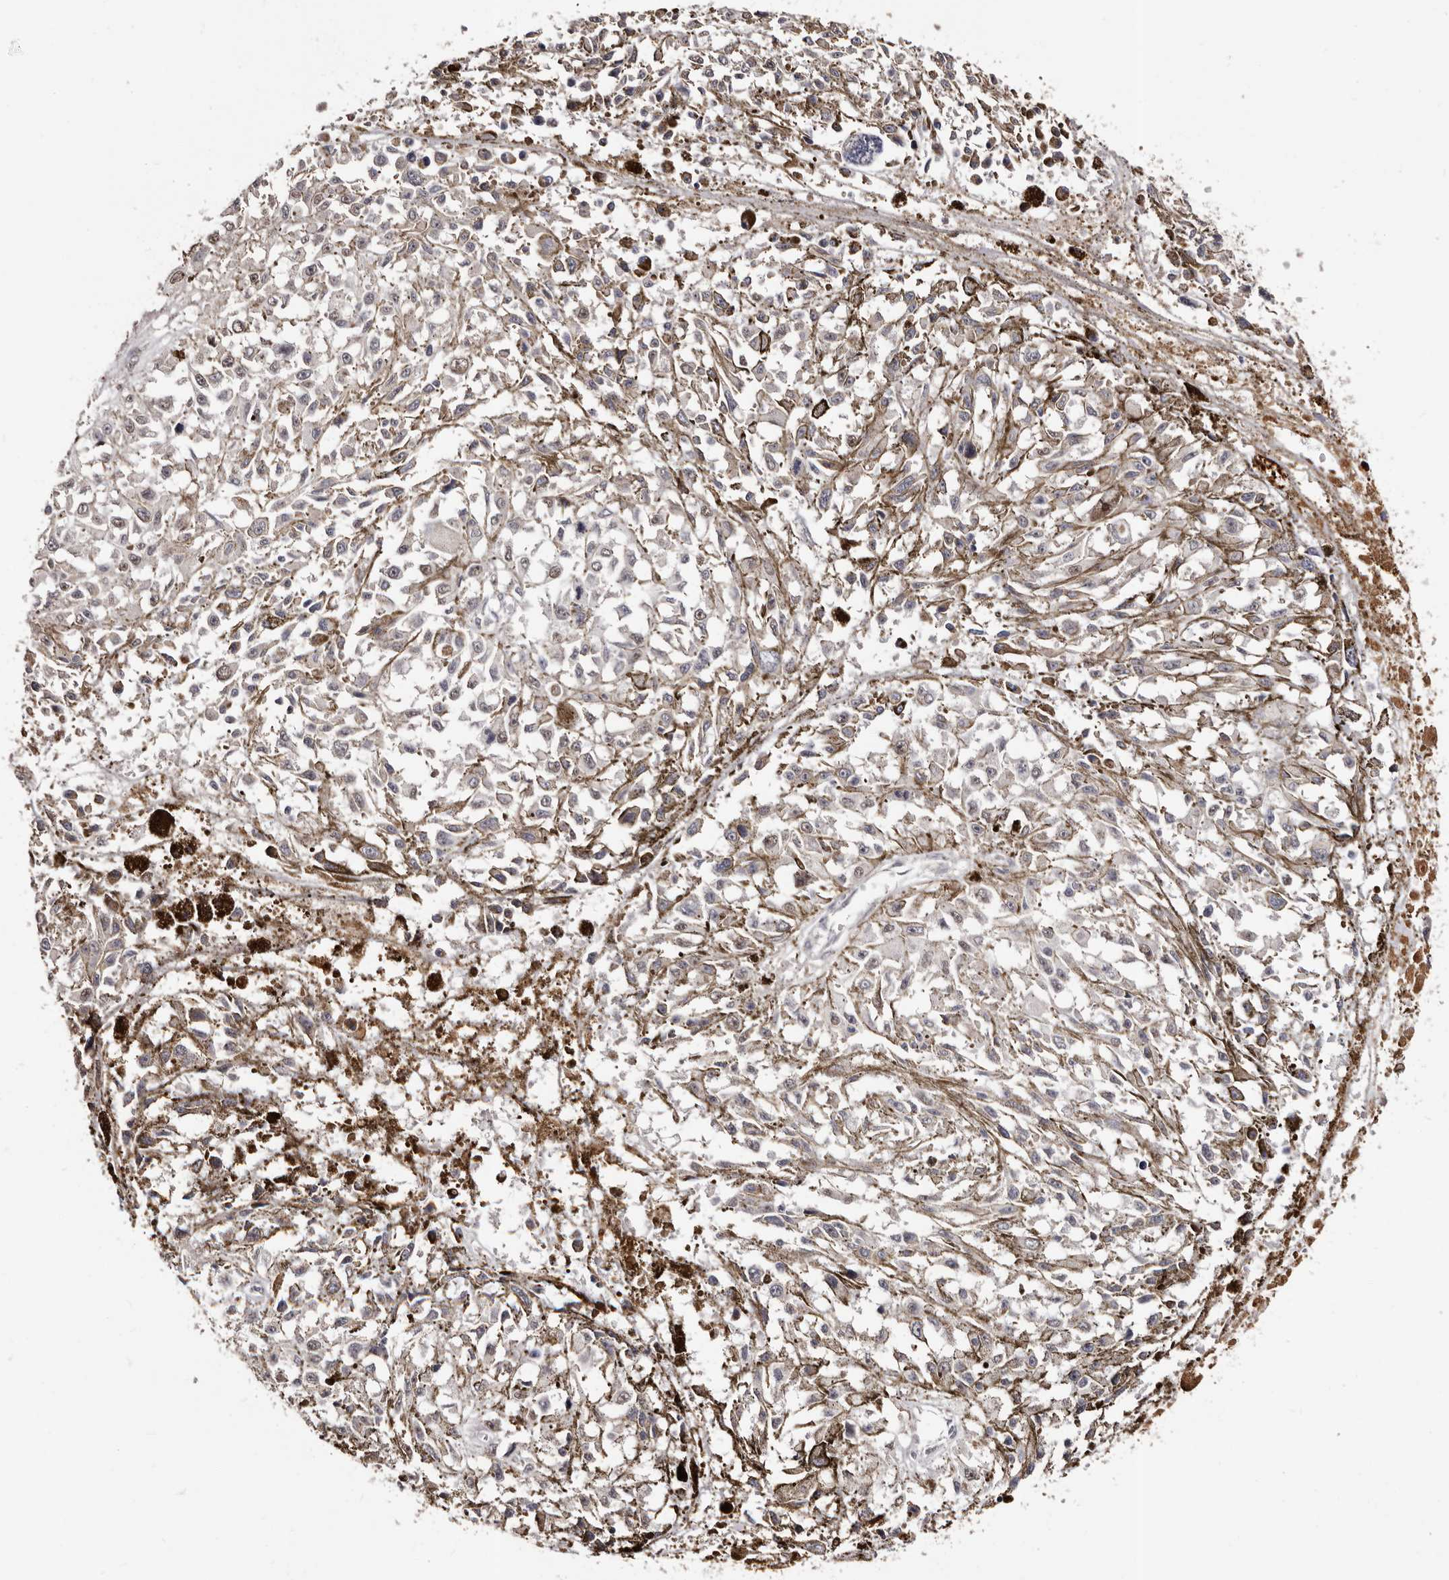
{"staining": {"intensity": "negative", "quantity": "none", "location": "none"}, "tissue": "melanoma", "cell_type": "Tumor cells", "image_type": "cancer", "snomed": [{"axis": "morphology", "description": "Malignant melanoma, Metastatic site"}, {"axis": "topography", "description": "Lymph node"}], "caption": "DAB immunohistochemical staining of malignant melanoma (metastatic site) exhibits no significant expression in tumor cells.", "gene": "PTAFR", "patient": {"sex": "male", "age": 59}}